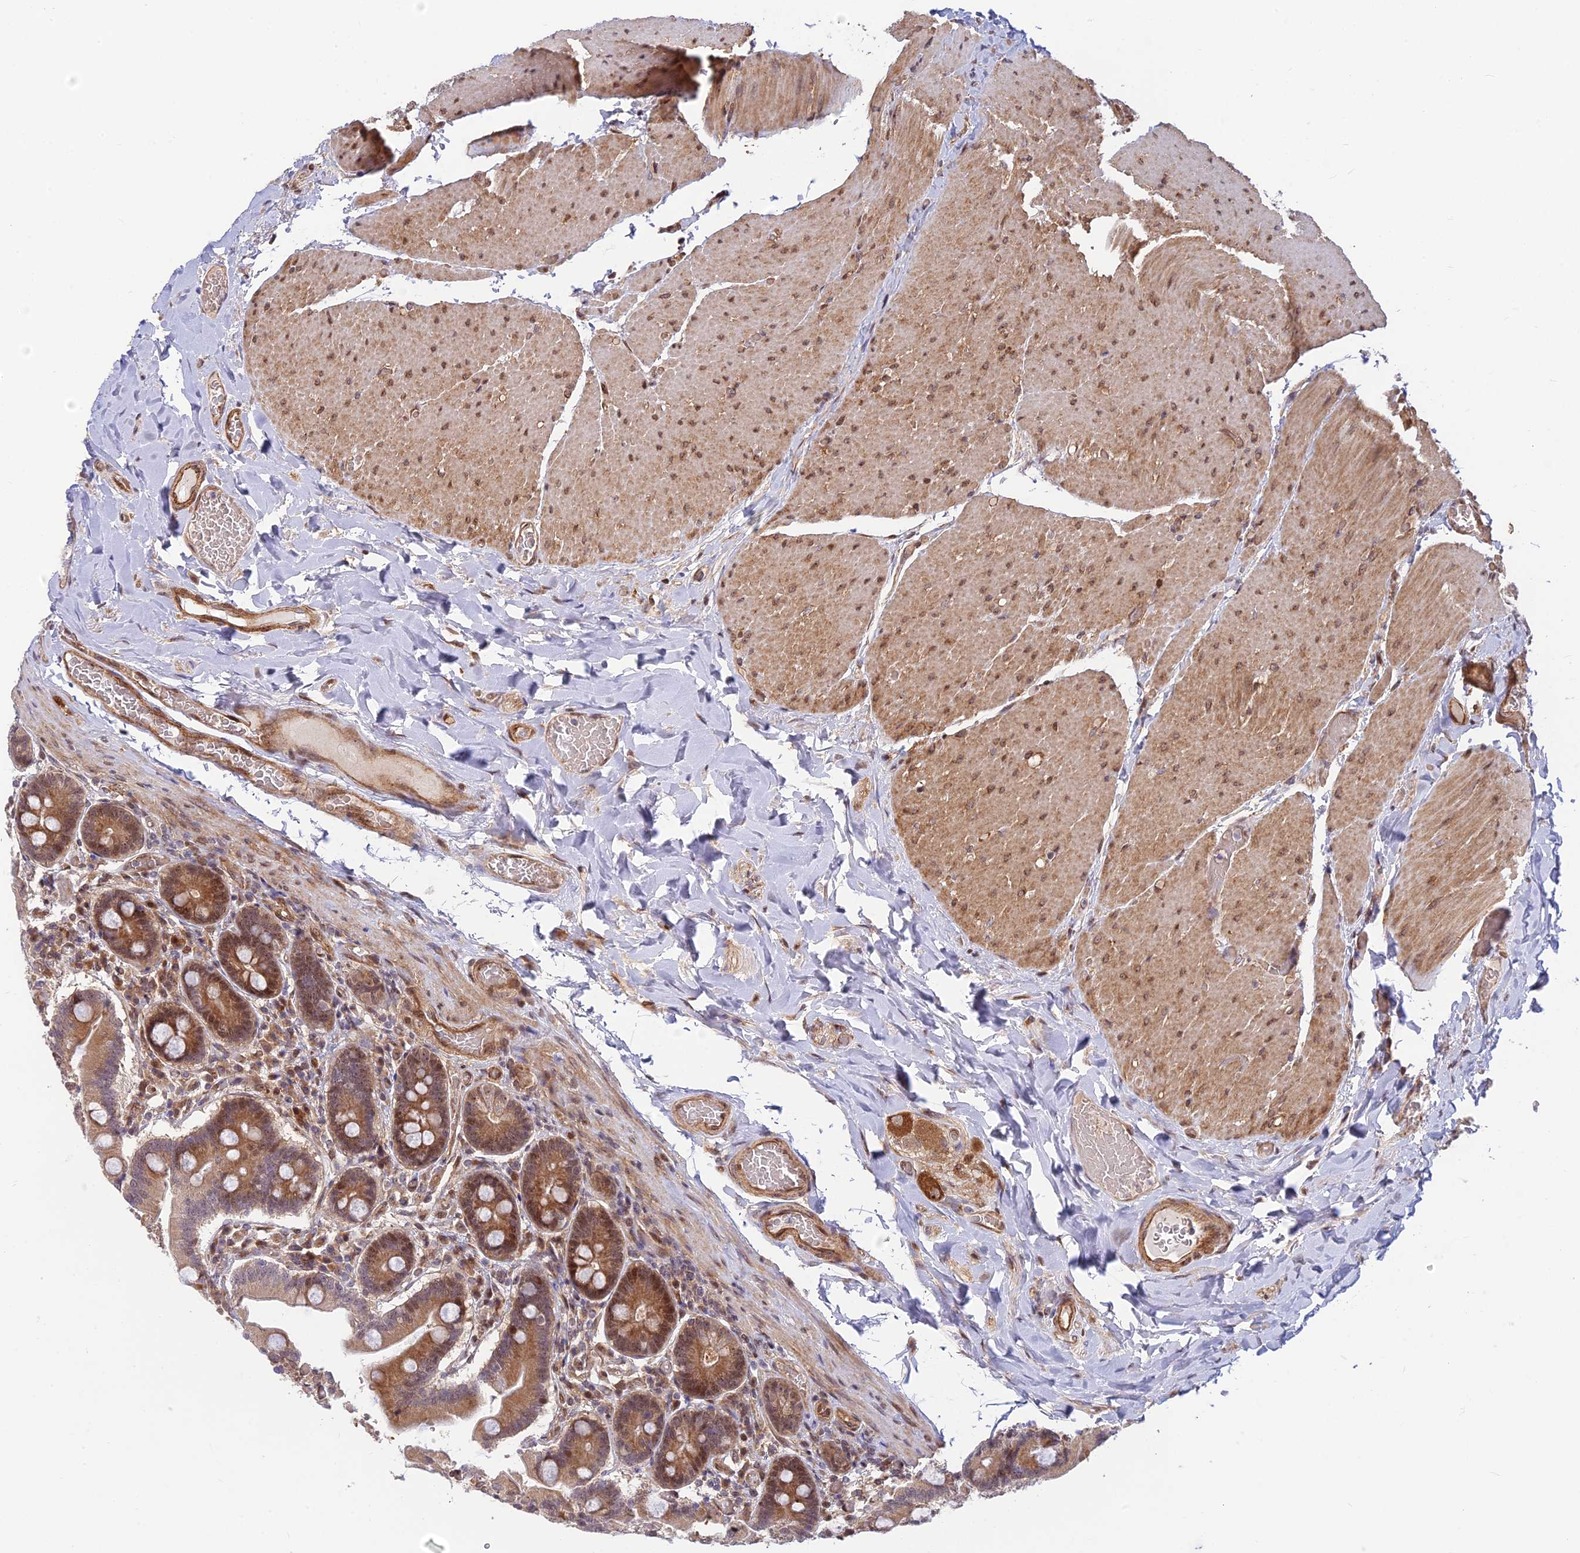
{"staining": {"intensity": "strong", "quantity": ">75%", "location": "cytoplasmic/membranous,nuclear"}, "tissue": "duodenum", "cell_type": "Glandular cells", "image_type": "normal", "snomed": [{"axis": "morphology", "description": "Normal tissue, NOS"}, {"axis": "topography", "description": "Duodenum"}], "caption": "Approximately >75% of glandular cells in normal human duodenum reveal strong cytoplasmic/membranous,nuclear protein positivity as visualized by brown immunohistochemical staining.", "gene": "UFSP2", "patient": {"sex": "female", "age": 62}}